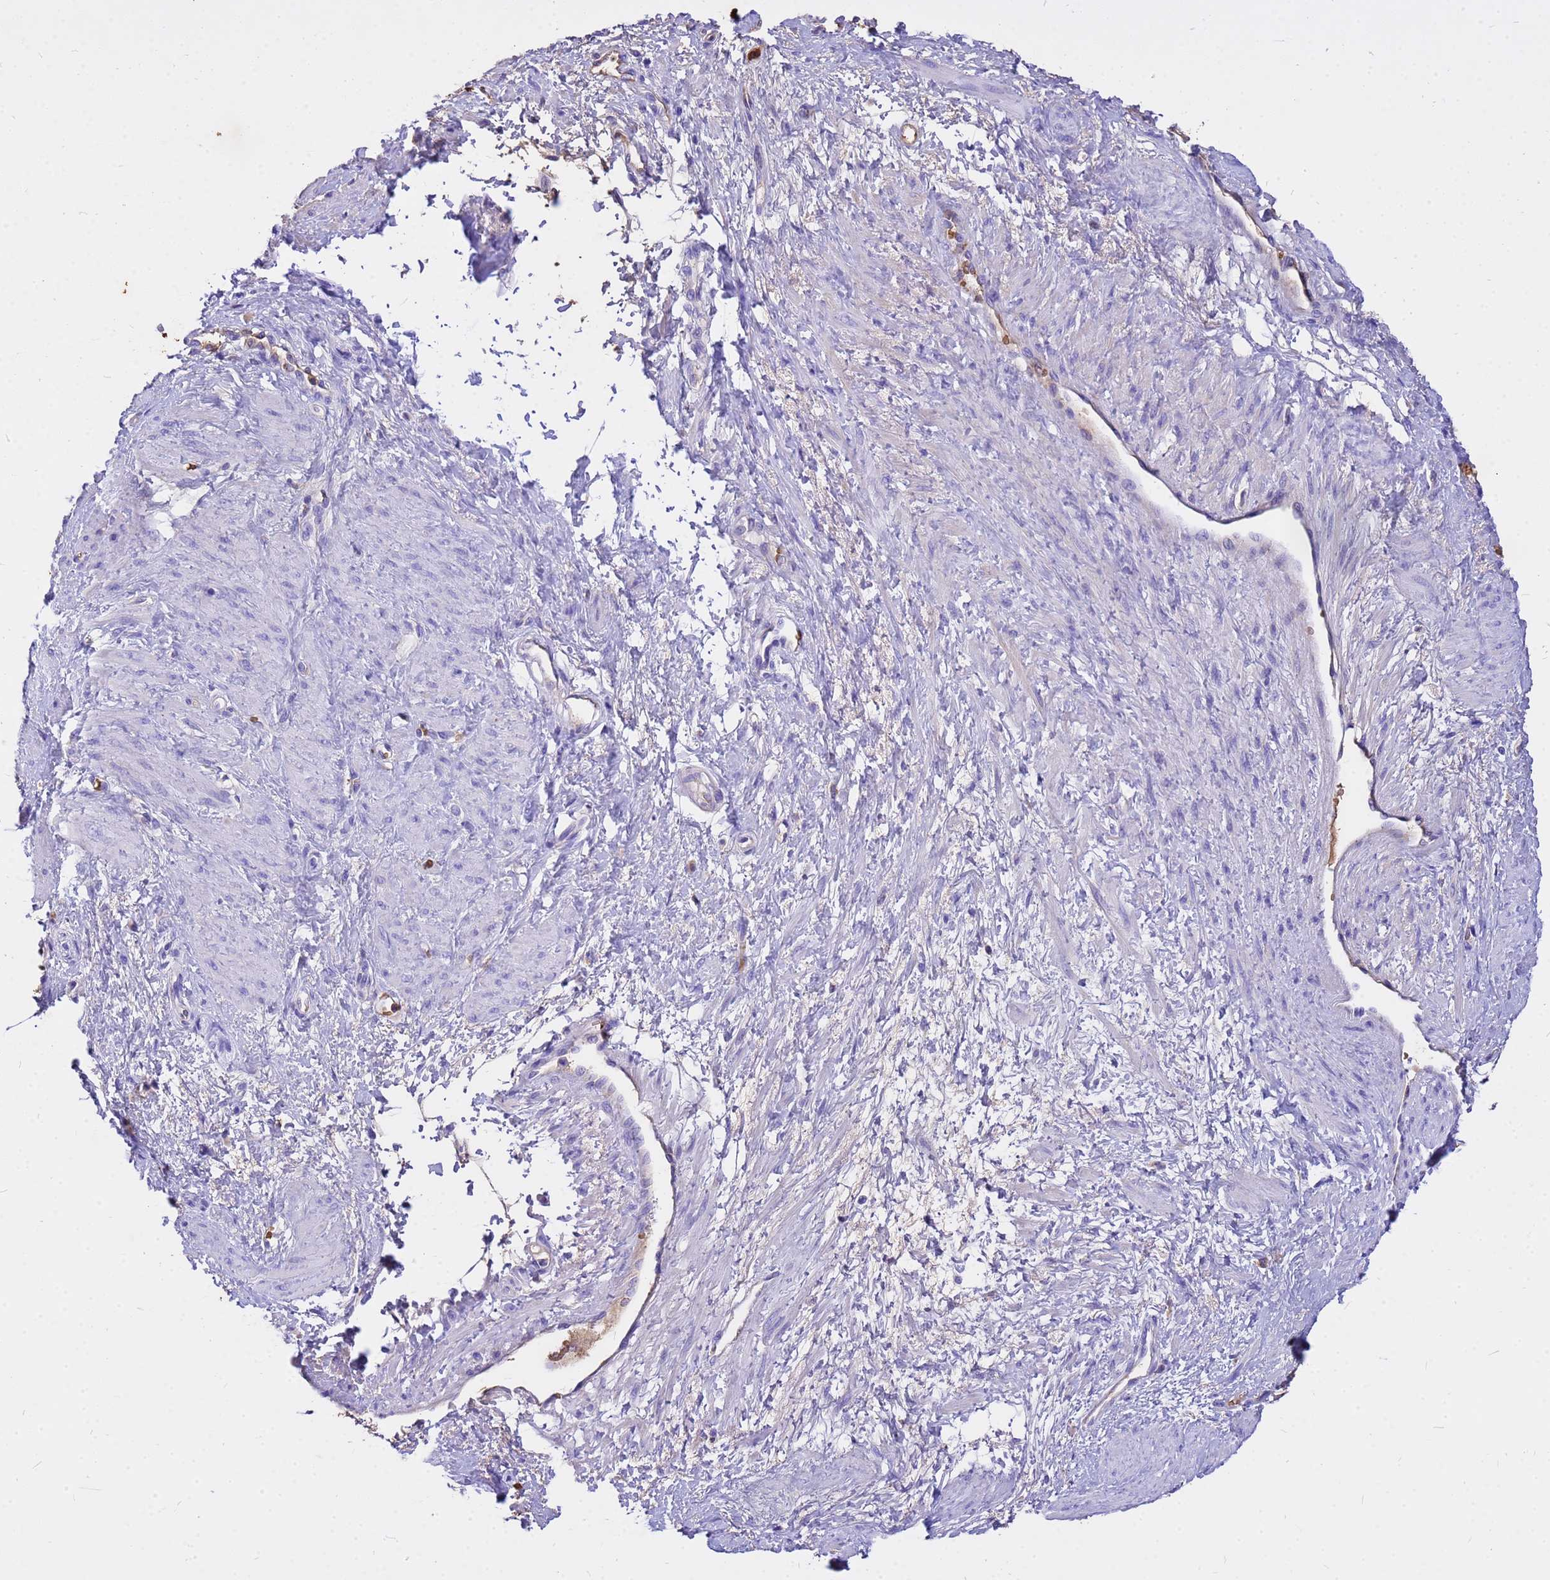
{"staining": {"intensity": "negative", "quantity": "none", "location": "none"}, "tissue": "smooth muscle", "cell_type": "Smooth muscle cells", "image_type": "normal", "snomed": [{"axis": "morphology", "description": "Normal tissue, NOS"}, {"axis": "topography", "description": "Smooth muscle"}, {"axis": "topography", "description": "Uterus"}], "caption": "Immunohistochemical staining of benign smooth muscle demonstrates no significant positivity in smooth muscle cells.", "gene": "HBA1", "patient": {"sex": "female", "age": 39}}